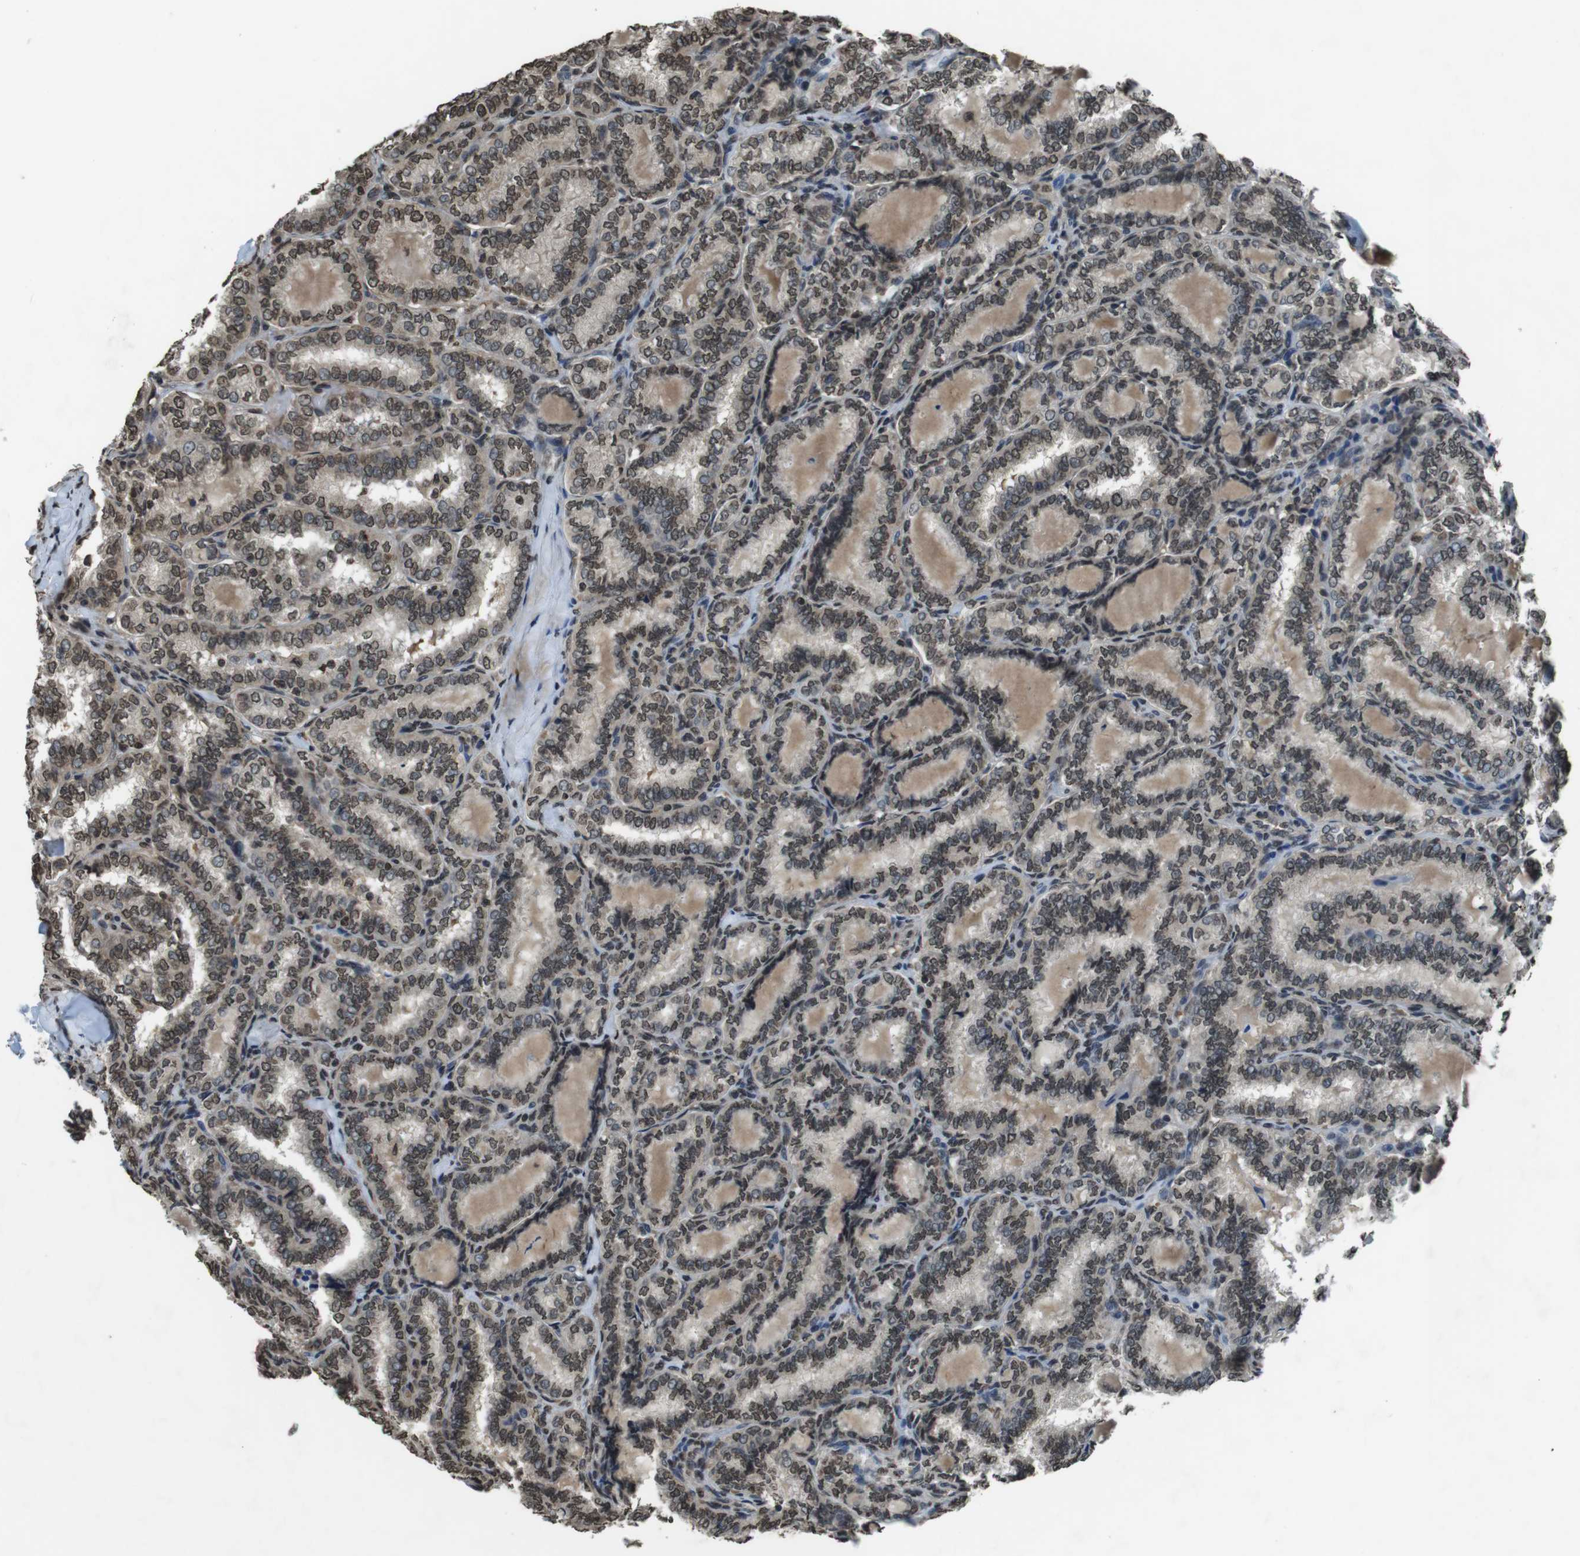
{"staining": {"intensity": "moderate", "quantity": ">75%", "location": "nuclear"}, "tissue": "thyroid cancer", "cell_type": "Tumor cells", "image_type": "cancer", "snomed": [{"axis": "morphology", "description": "Normal tissue, NOS"}, {"axis": "morphology", "description": "Papillary adenocarcinoma, NOS"}, {"axis": "topography", "description": "Thyroid gland"}], "caption": "IHC image of thyroid cancer stained for a protein (brown), which shows medium levels of moderate nuclear expression in approximately >75% of tumor cells.", "gene": "MAF", "patient": {"sex": "female", "age": 30}}